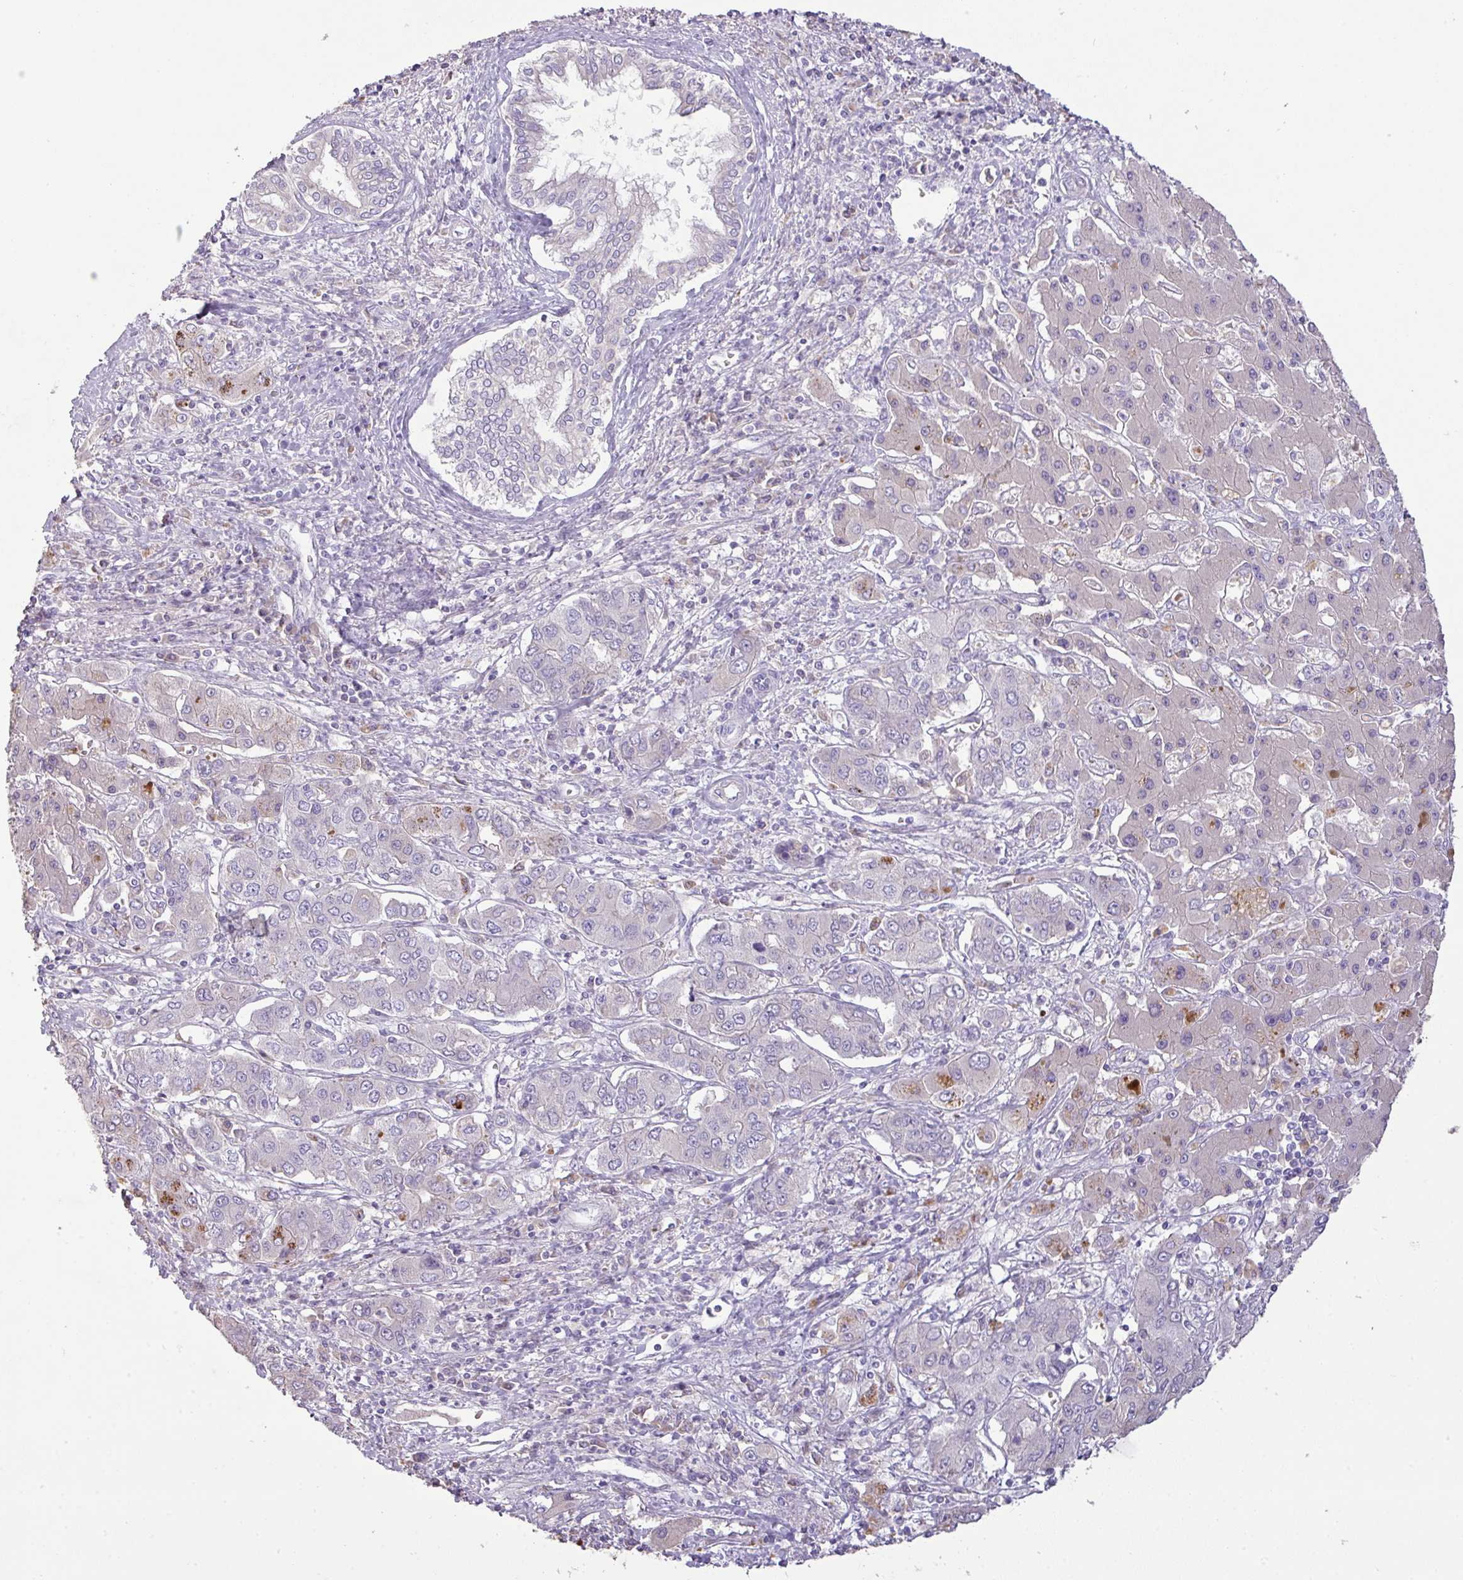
{"staining": {"intensity": "negative", "quantity": "none", "location": "none"}, "tissue": "liver cancer", "cell_type": "Tumor cells", "image_type": "cancer", "snomed": [{"axis": "morphology", "description": "Cholangiocarcinoma"}, {"axis": "topography", "description": "Liver"}], "caption": "Cholangiocarcinoma (liver) stained for a protein using immunohistochemistry reveals no positivity tumor cells.", "gene": "OR6C6", "patient": {"sex": "male", "age": 67}}